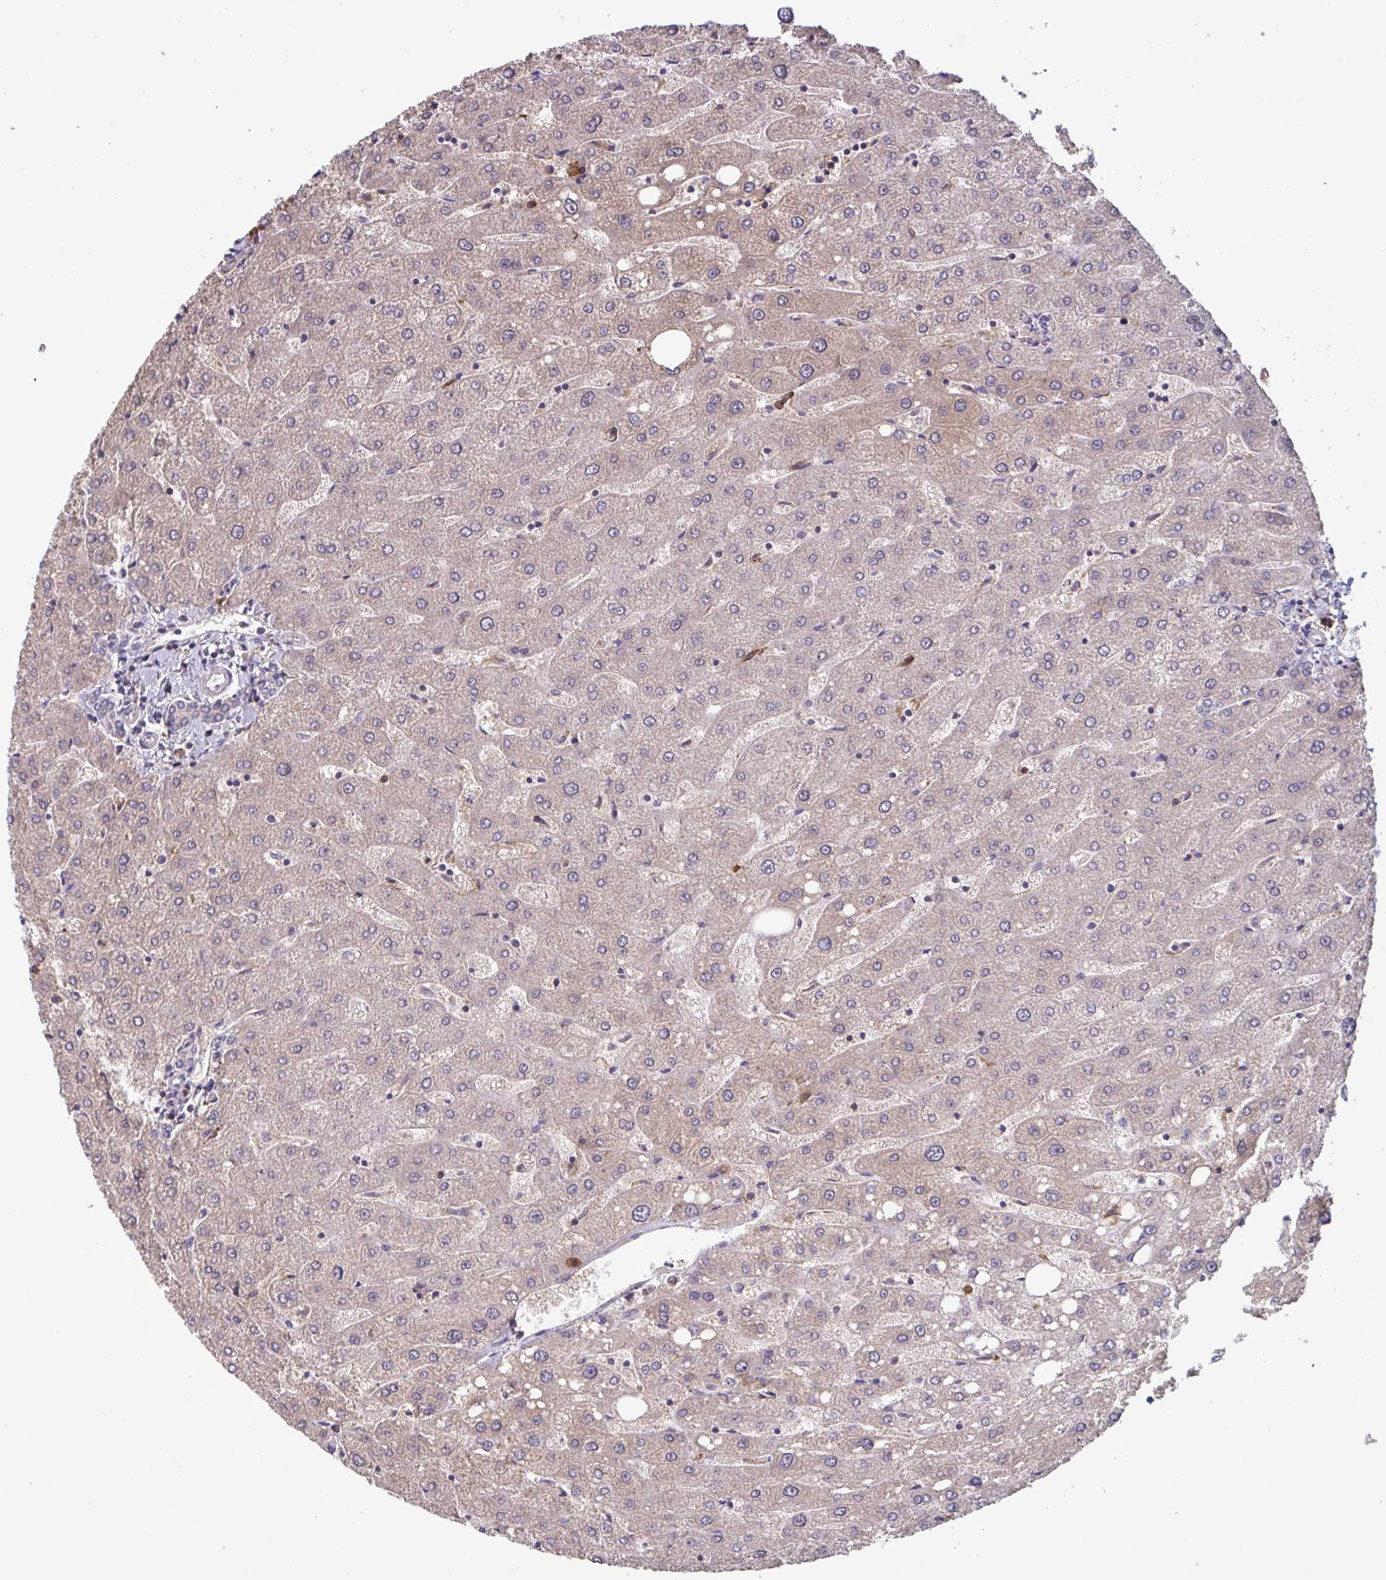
{"staining": {"intensity": "negative", "quantity": "none", "location": "none"}, "tissue": "liver", "cell_type": "Cholangiocytes", "image_type": "normal", "snomed": [{"axis": "morphology", "description": "Normal tissue, NOS"}, {"axis": "topography", "description": "Liver"}], "caption": "Human liver stained for a protein using IHC reveals no staining in cholangiocytes.", "gene": "CD1E", "patient": {"sex": "male", "age": 67}}